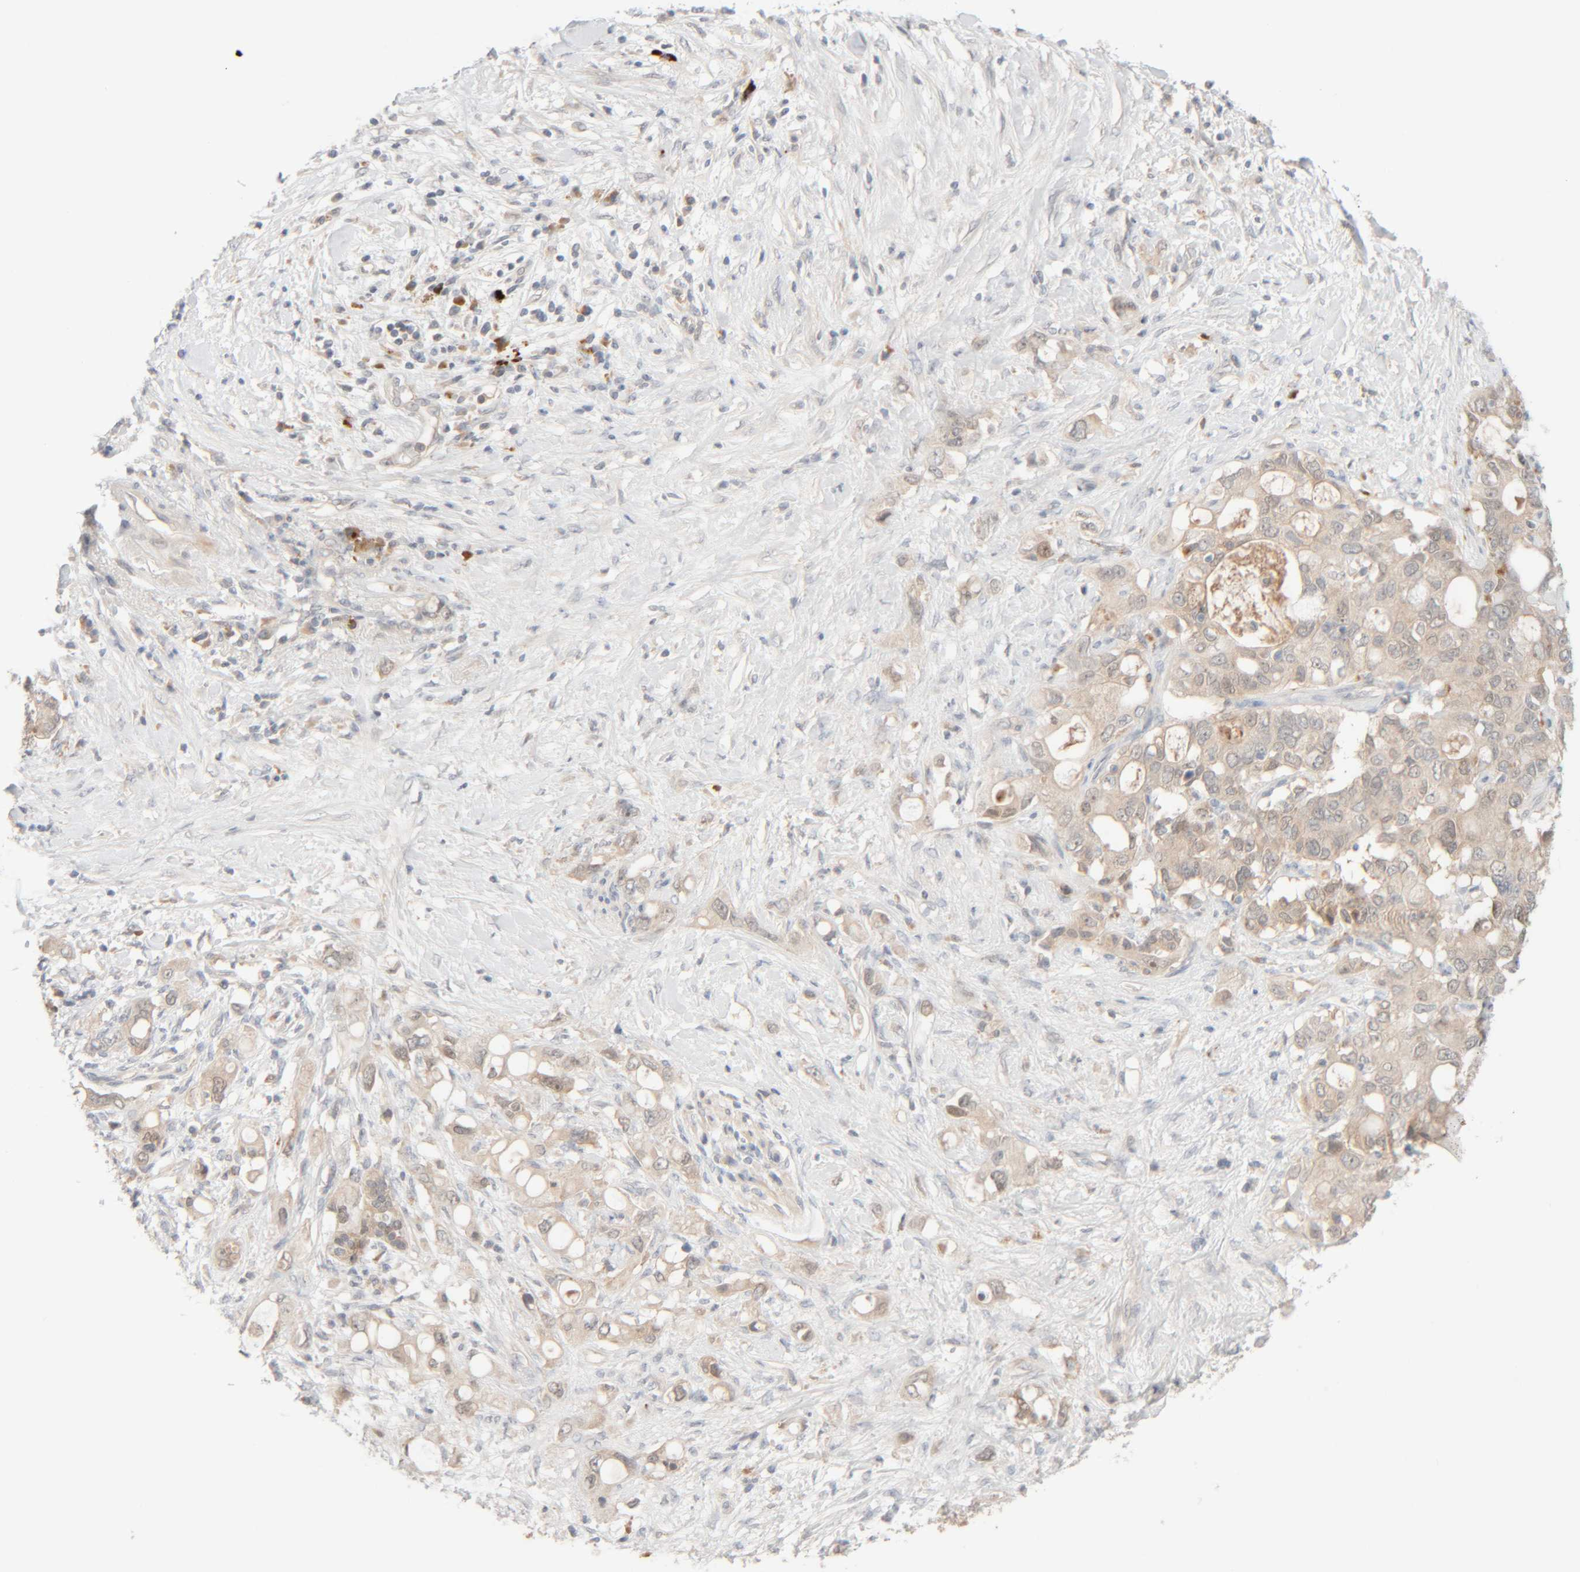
{"staining": {"intensity": "weak", "quantity": "<25%", "location": "cytoplasmic/membranous"}, "tissue": "pancreatic cancer", "cell_type": "Tumor cells", "image_type": "cancer", "snomed": [{"axis": "morphology", "description": "Adenocarcinoma, NOS"}, {"axis": "topography", "description": "Pancreas"}], "caption": "The photomicrograph exhibits no significant staining in tumor cells of pancreatic cancer (adenocarcinoma). (DAB (3,3'-diaminobenzidine) immunohistochemistry visualized using brightfield microscopy, high magnification).", "gene": "CHKA", "patient": {"sex": "female", "age": 56}}